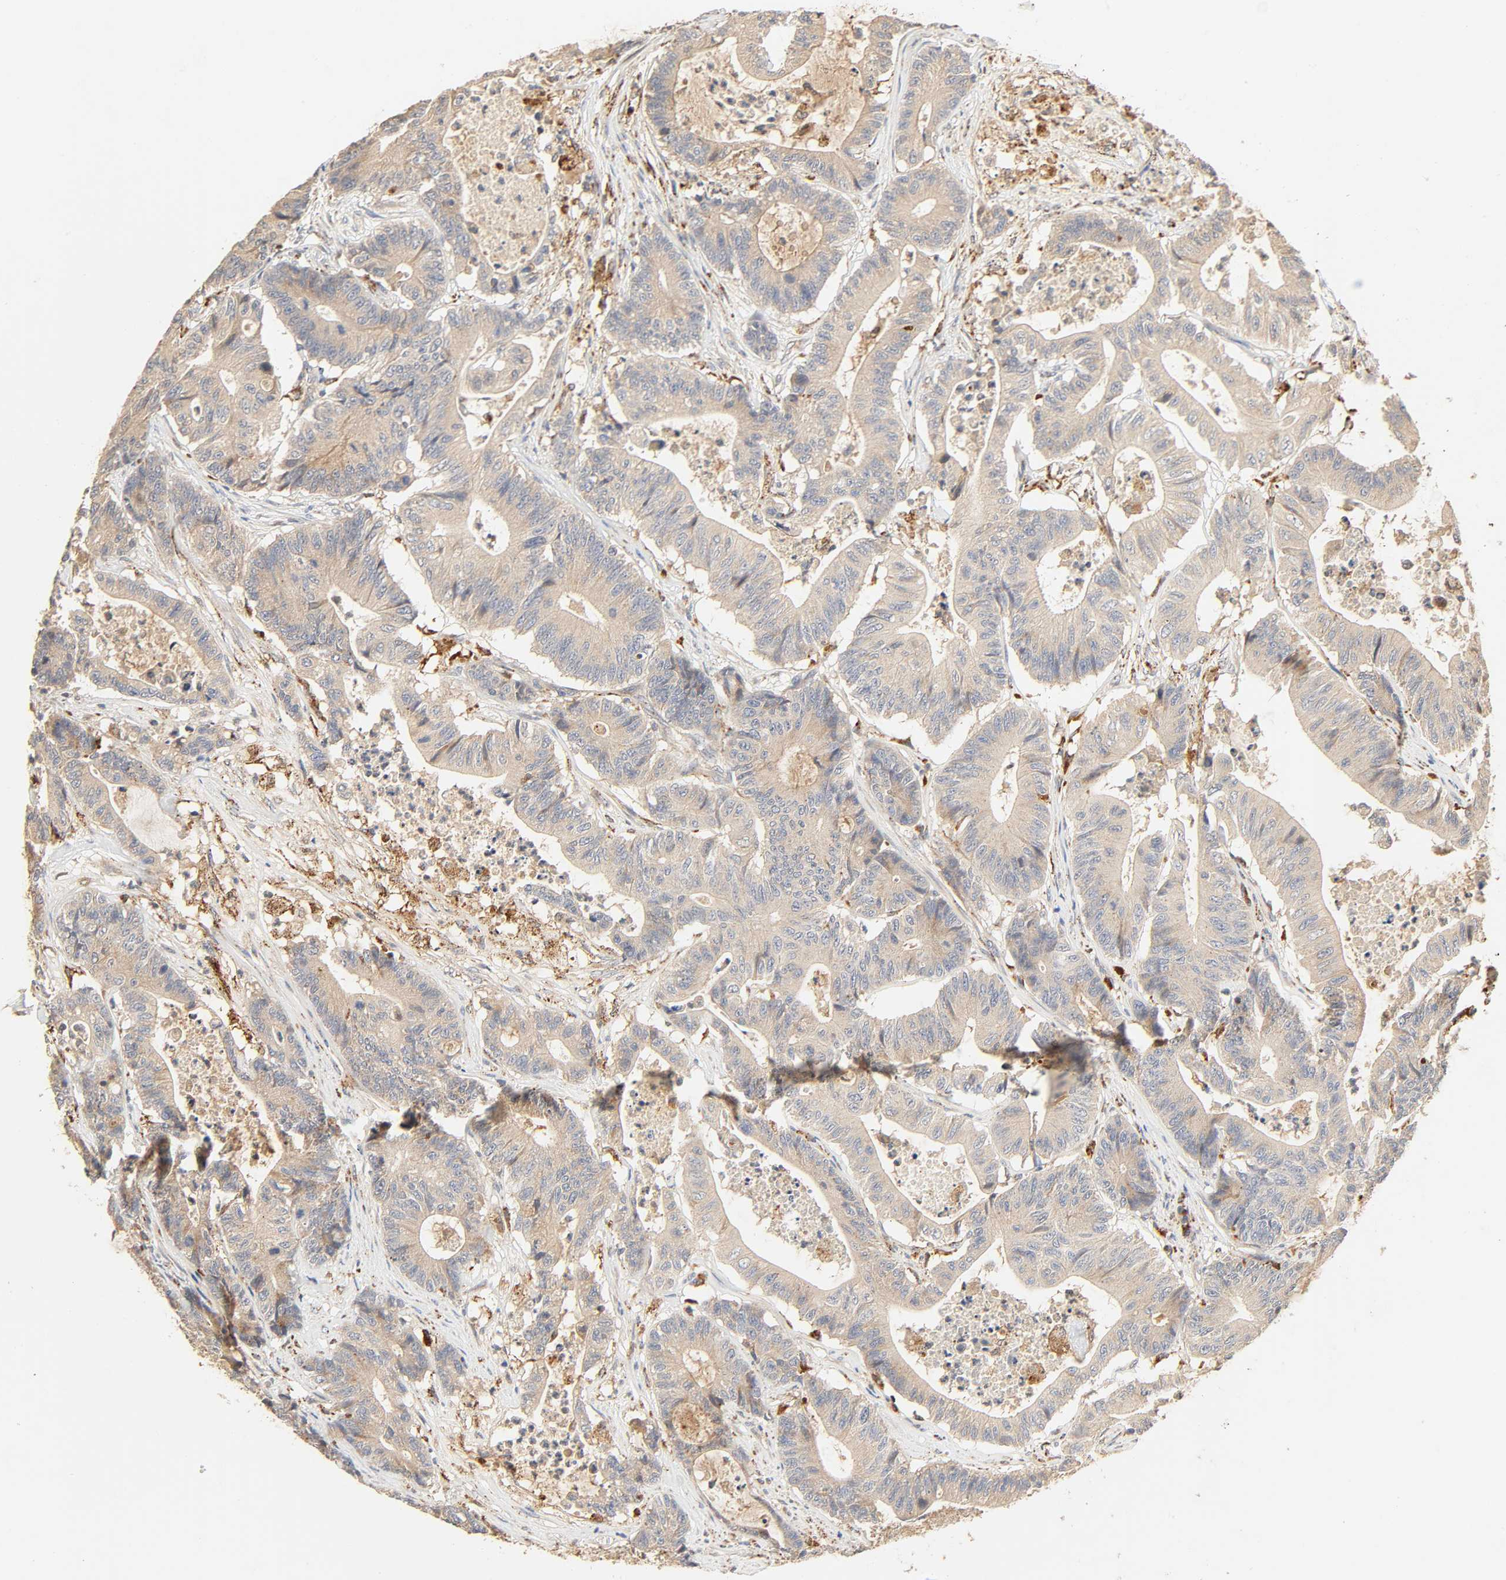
{"staining": {"intensity": "weak", "quantity": ">75%", "location": "cytoplasmic/membranous"}, "tissue": "colorectal cancer", "cell_type": "Tumor cells", "image_type": "cancer", "snomed": [{"axis": "morphology", "description": "Adenocarcinoma, NOS"}, {"axis": "topography", "description": "Colon"}], "caption": "Protein staining of colorectal adenocarcinoma tissue reveals weak cytoplasmic/membranous positivity in approximately >75% of tumor cells.", "gene": "MAPK6", "patient": {"sex": "female", "age": 84}}